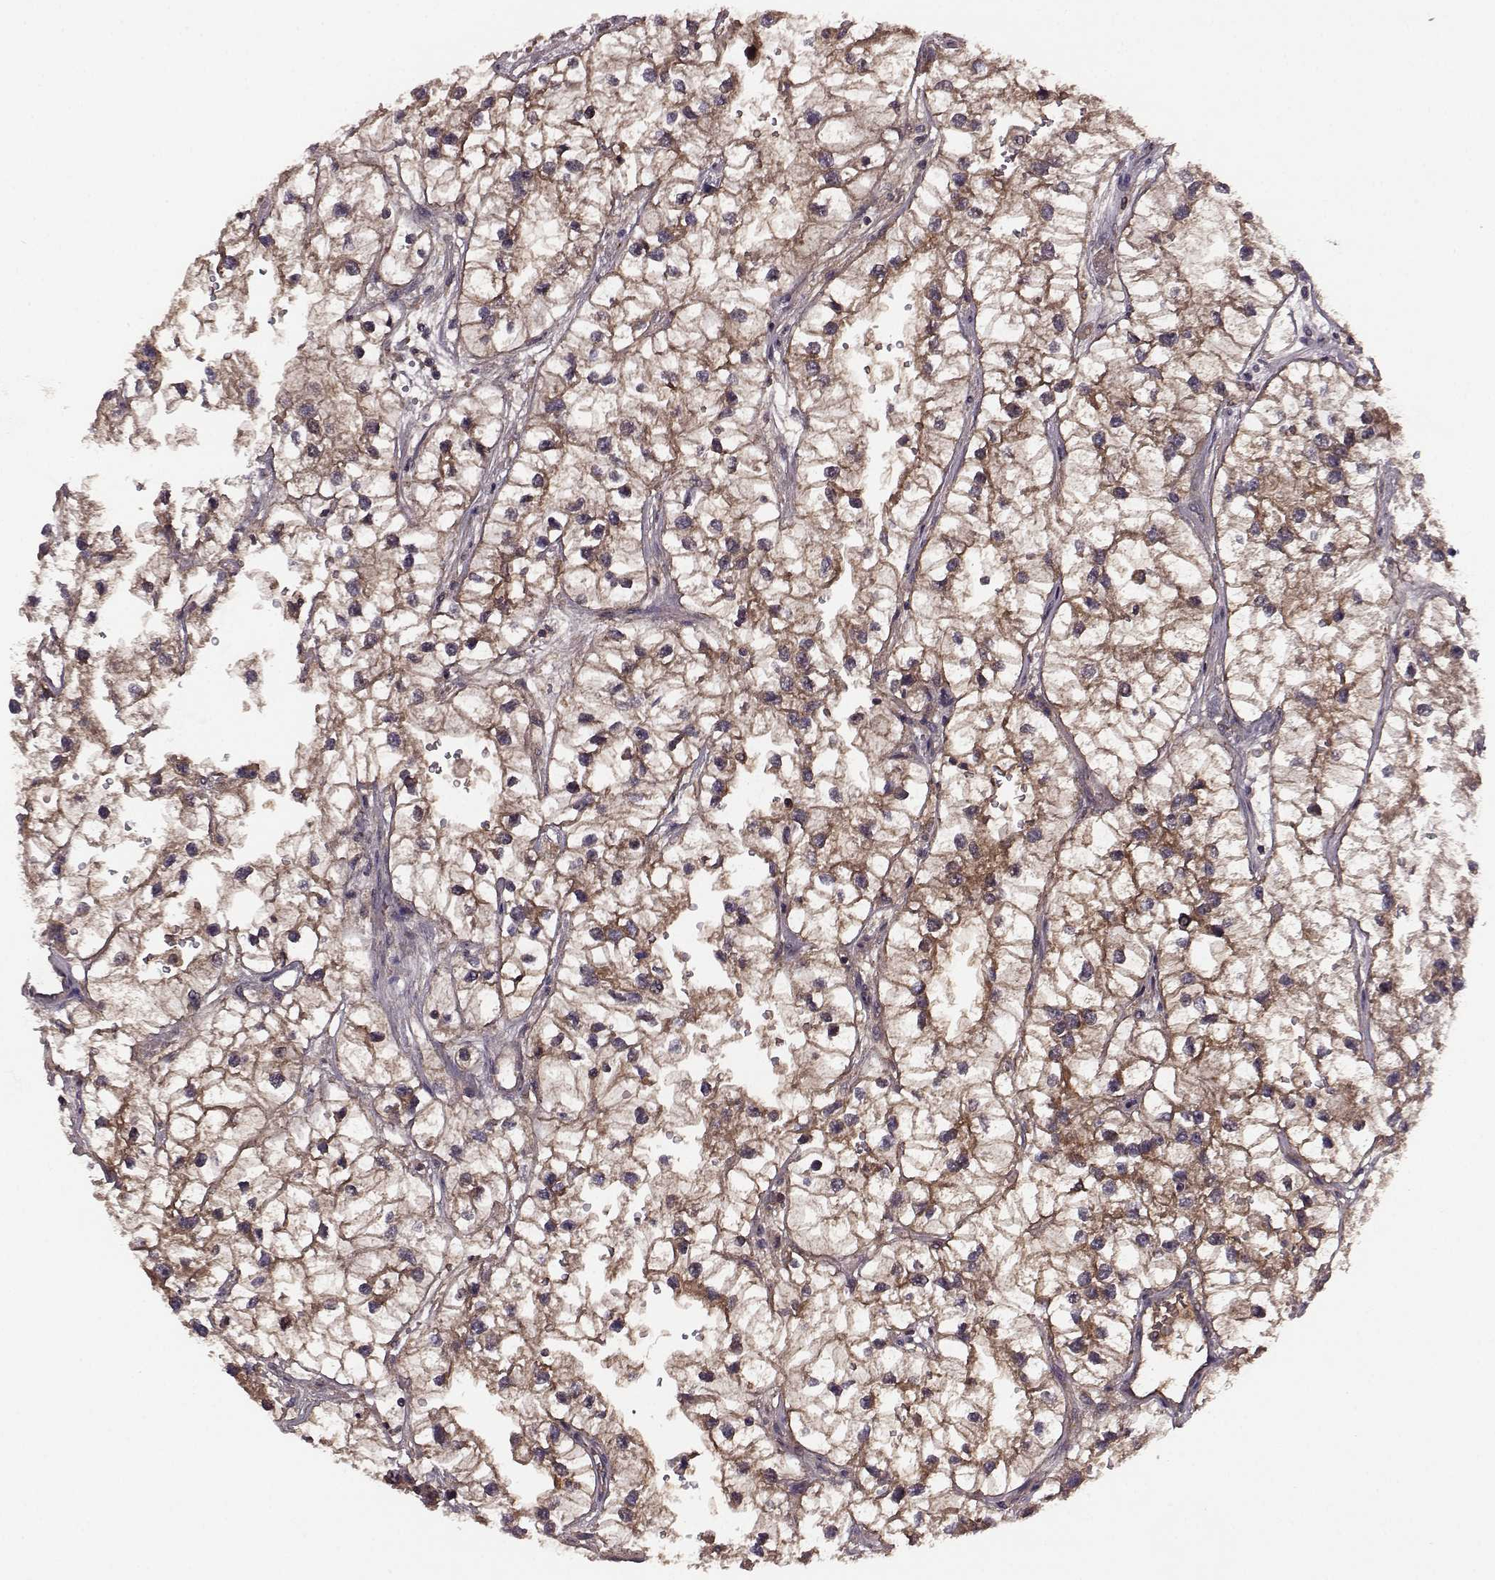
{"staining": {"intensity": "strong", "quantity": ">75%", "location": "cytoplasmic/membranous"}, "tissue": "renal cancer", "cell_type": "Tumor cells", "image_type": "cancer", "snomed": [{"axis": "morphology", "description": "Adenocarcinoma, NOS"}, {"axis": "topography", "description": "Kidney"}], "caption": "Immunohistochemical staining of human renal adenocarcinoma demonstrates high levels of strong cytoplasmic/membranous protein expression in approximately >75% of tumor cells. (DAB (3,3'-diaminobenzidine) IHC, brown staining for protein, blue staining for nuclei).", "gene": "FNIP2", "patient": {"sex": "male", "age": 59}}